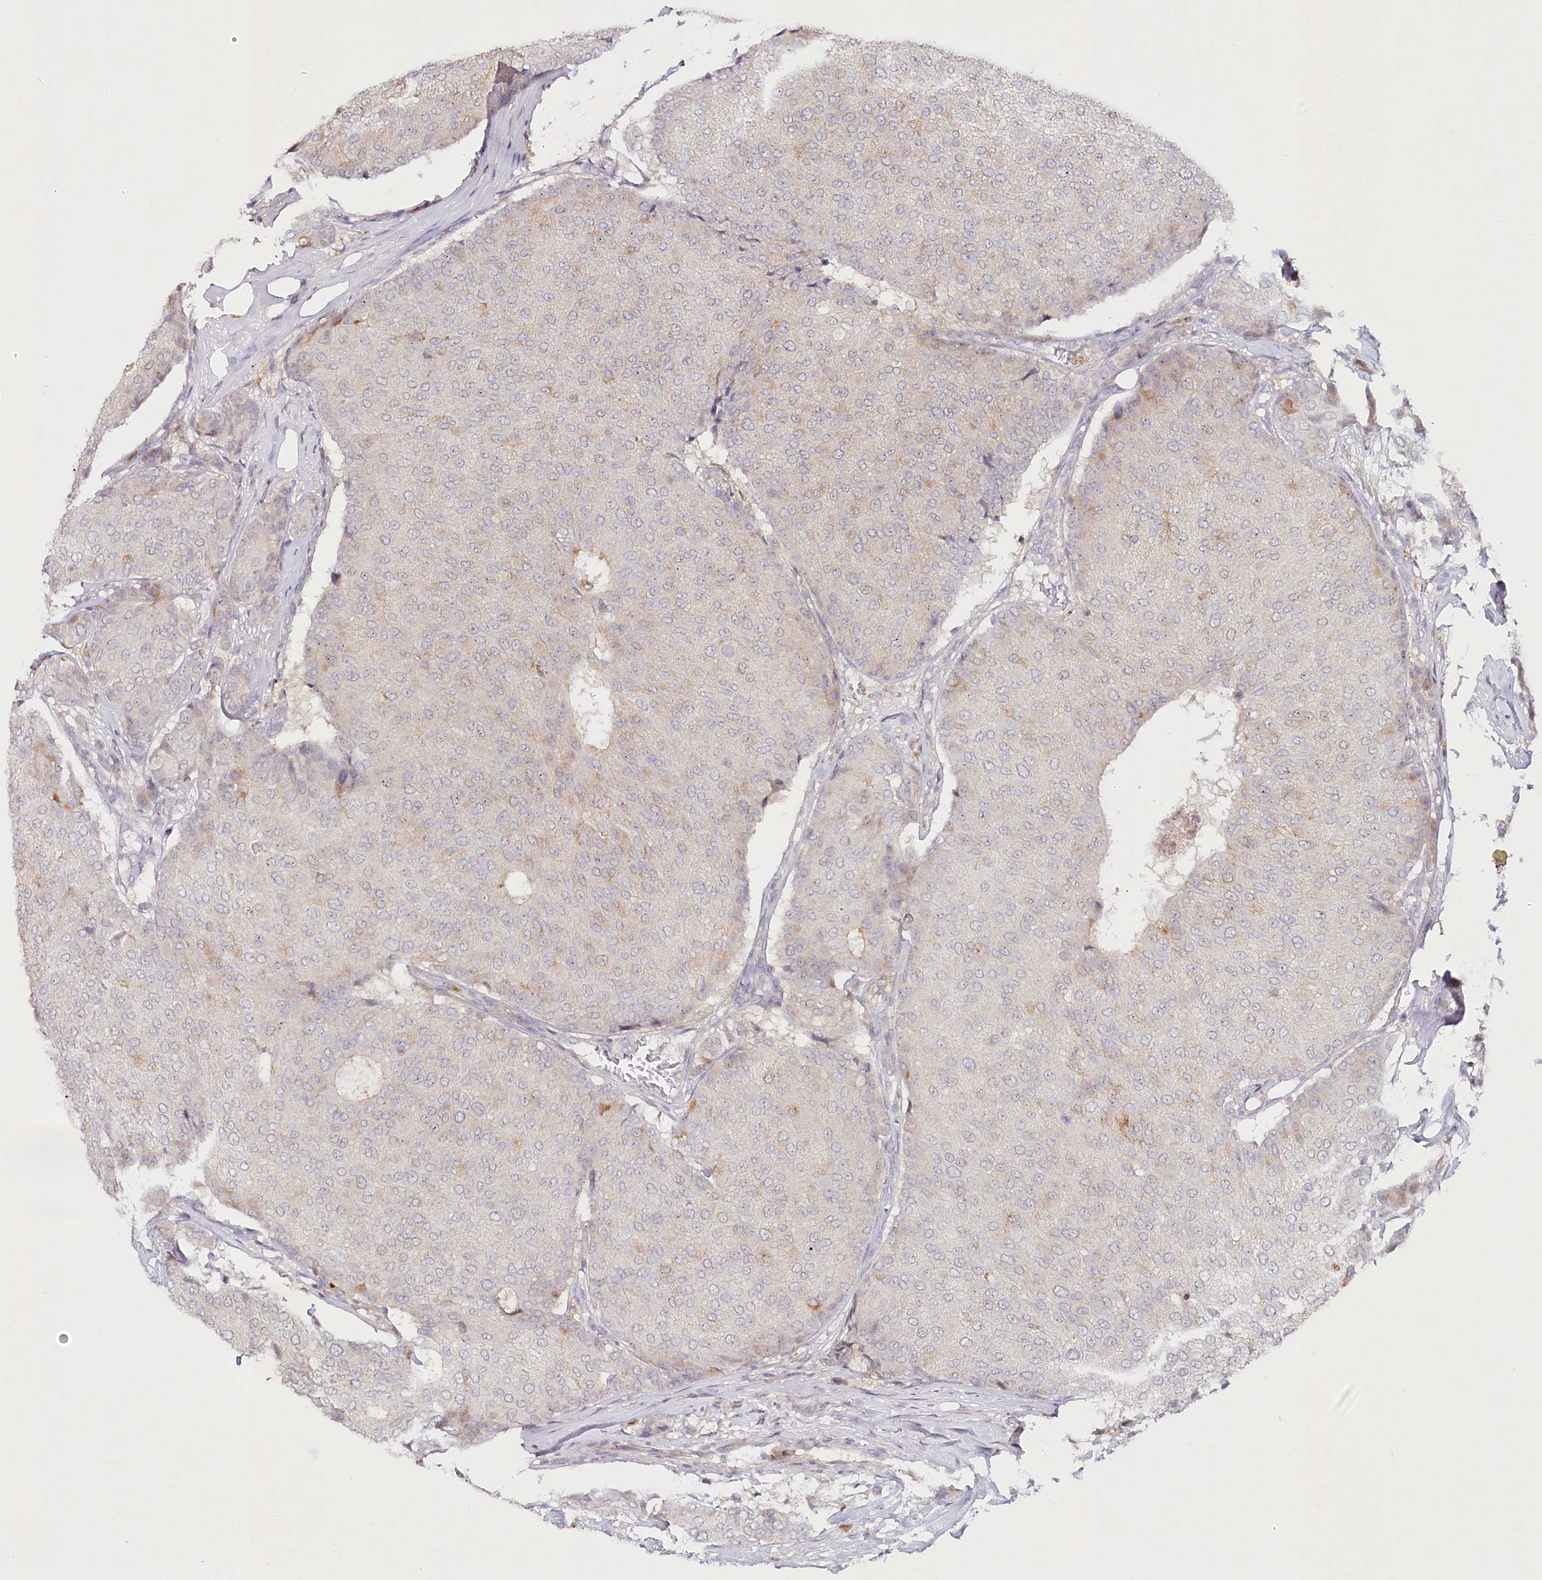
{"staining": {"intensity": "weak", "quantity": "<25%", "location": "cytoplasmic/membranous"}, "tissue": "breast cancer", "cell_type": "Tumor cells", "image_type": "cancer", "snomed": [{"axis": "morphology", "description": "Duct carcinoma"}, {"axis": "topography", "description": "Breast"}], "caption": "An immunohistochemistry (IHC) histopathology image of breast cancer (invasive ductal carcinoma) is shown. There is no staining in tumor cells of breast cancer (invasive ductal carcinoma).", "gene": "ALDH3B1", "patient": {"sex": "female", "age": 75}}